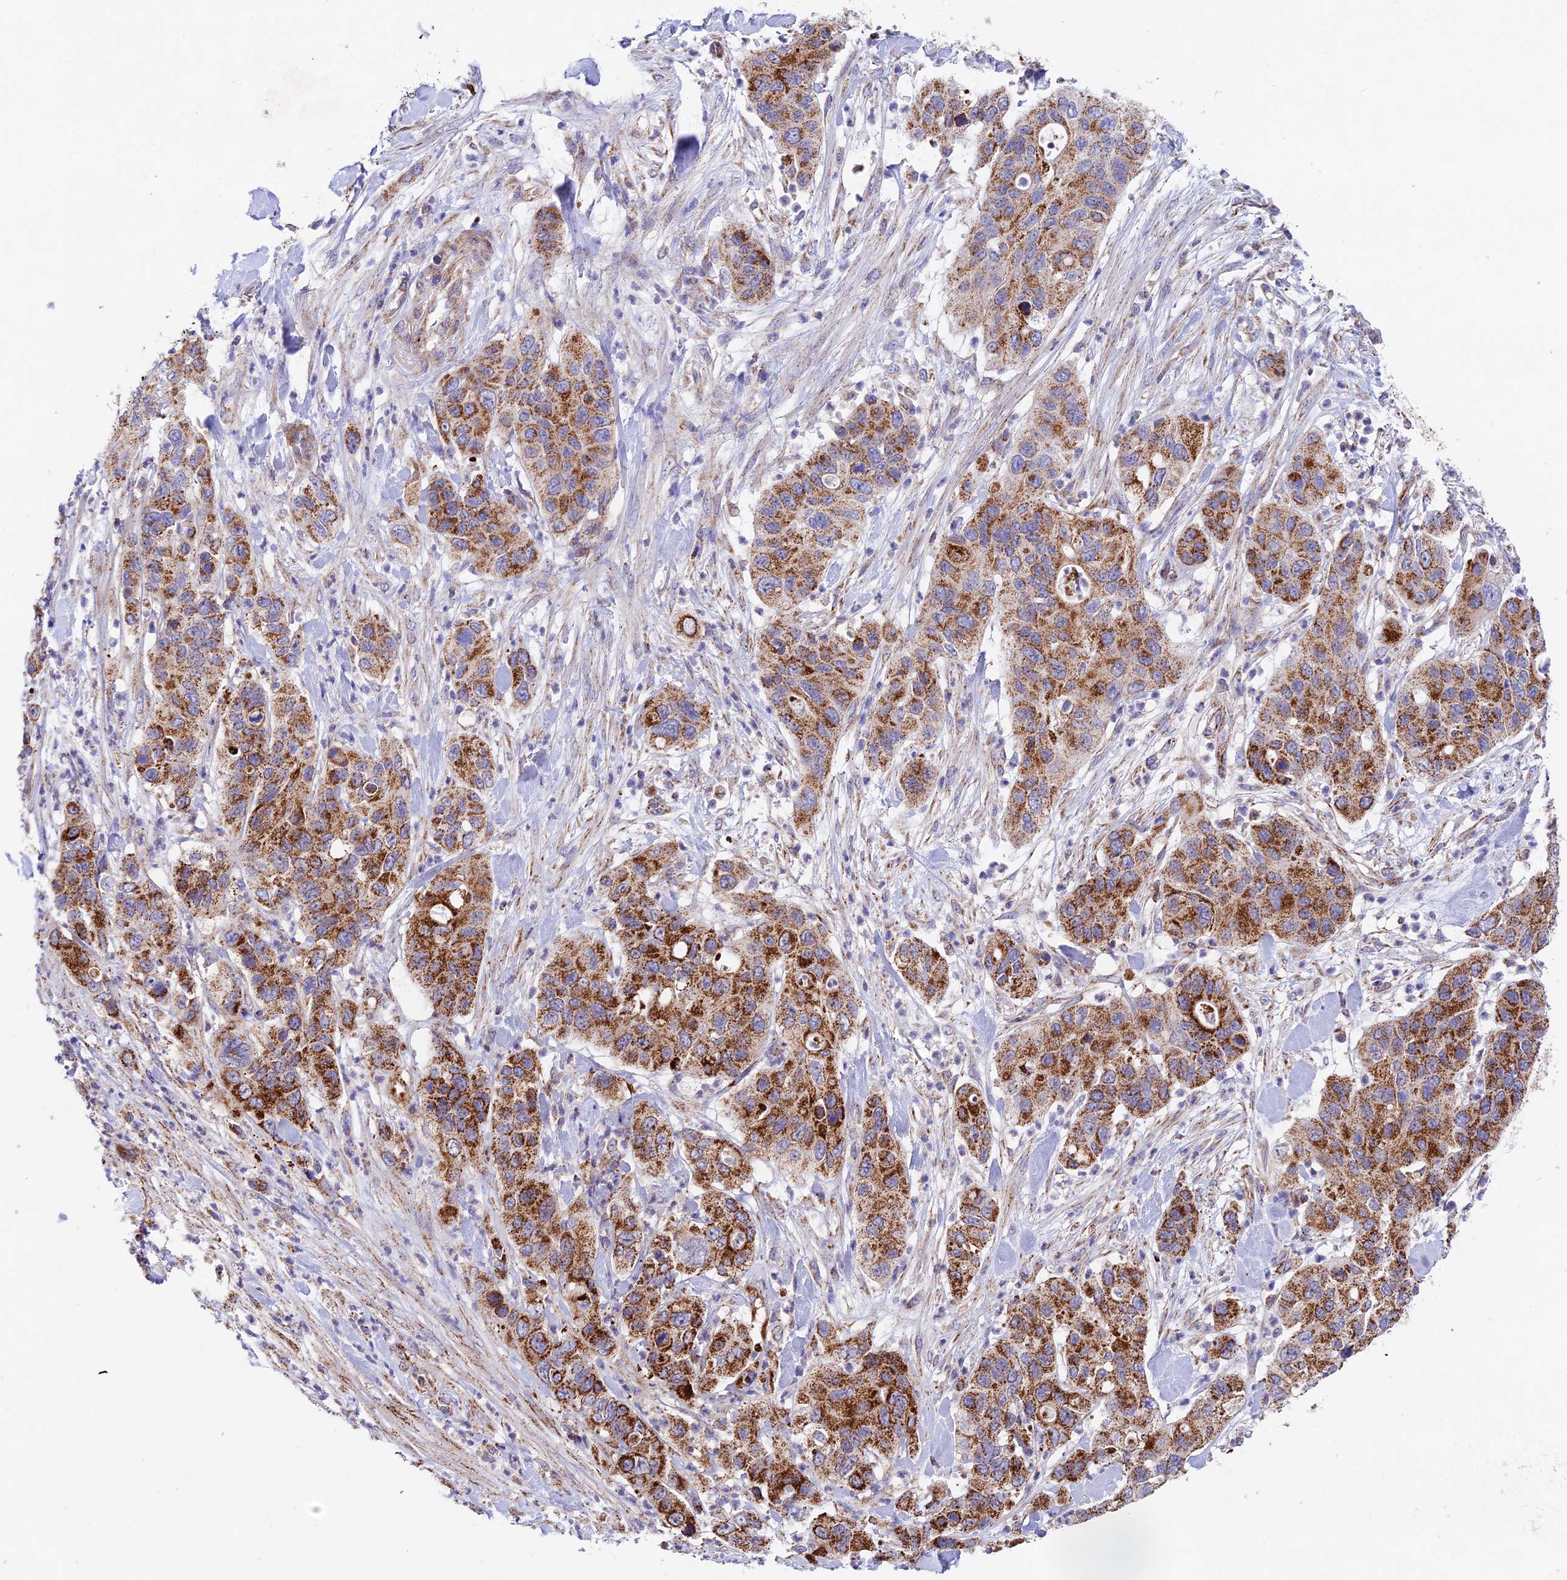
{"staining": {"intensity": "strong", "quantity": ">75%", "location": "cytoplasmic/membranous"}, "tissue": "pancreatic cancer", "cell_type": "Tumor cells", "image_type": "cancer", "snomed": [{"axis": "morphology", "description": "Adenocarcinoma, NOS"}, {"axis": "topography", "description": "Pancreas"}], "caption": "Pancreatic cancer stained with DAB immunohistochemistry (IHC) reveals high levels of strong cytoplasmic/membranous positivity in approximately >75% of tumor cells.", "gene": "KHDC3L", "patient": {"sex": "female", "age": 71}}